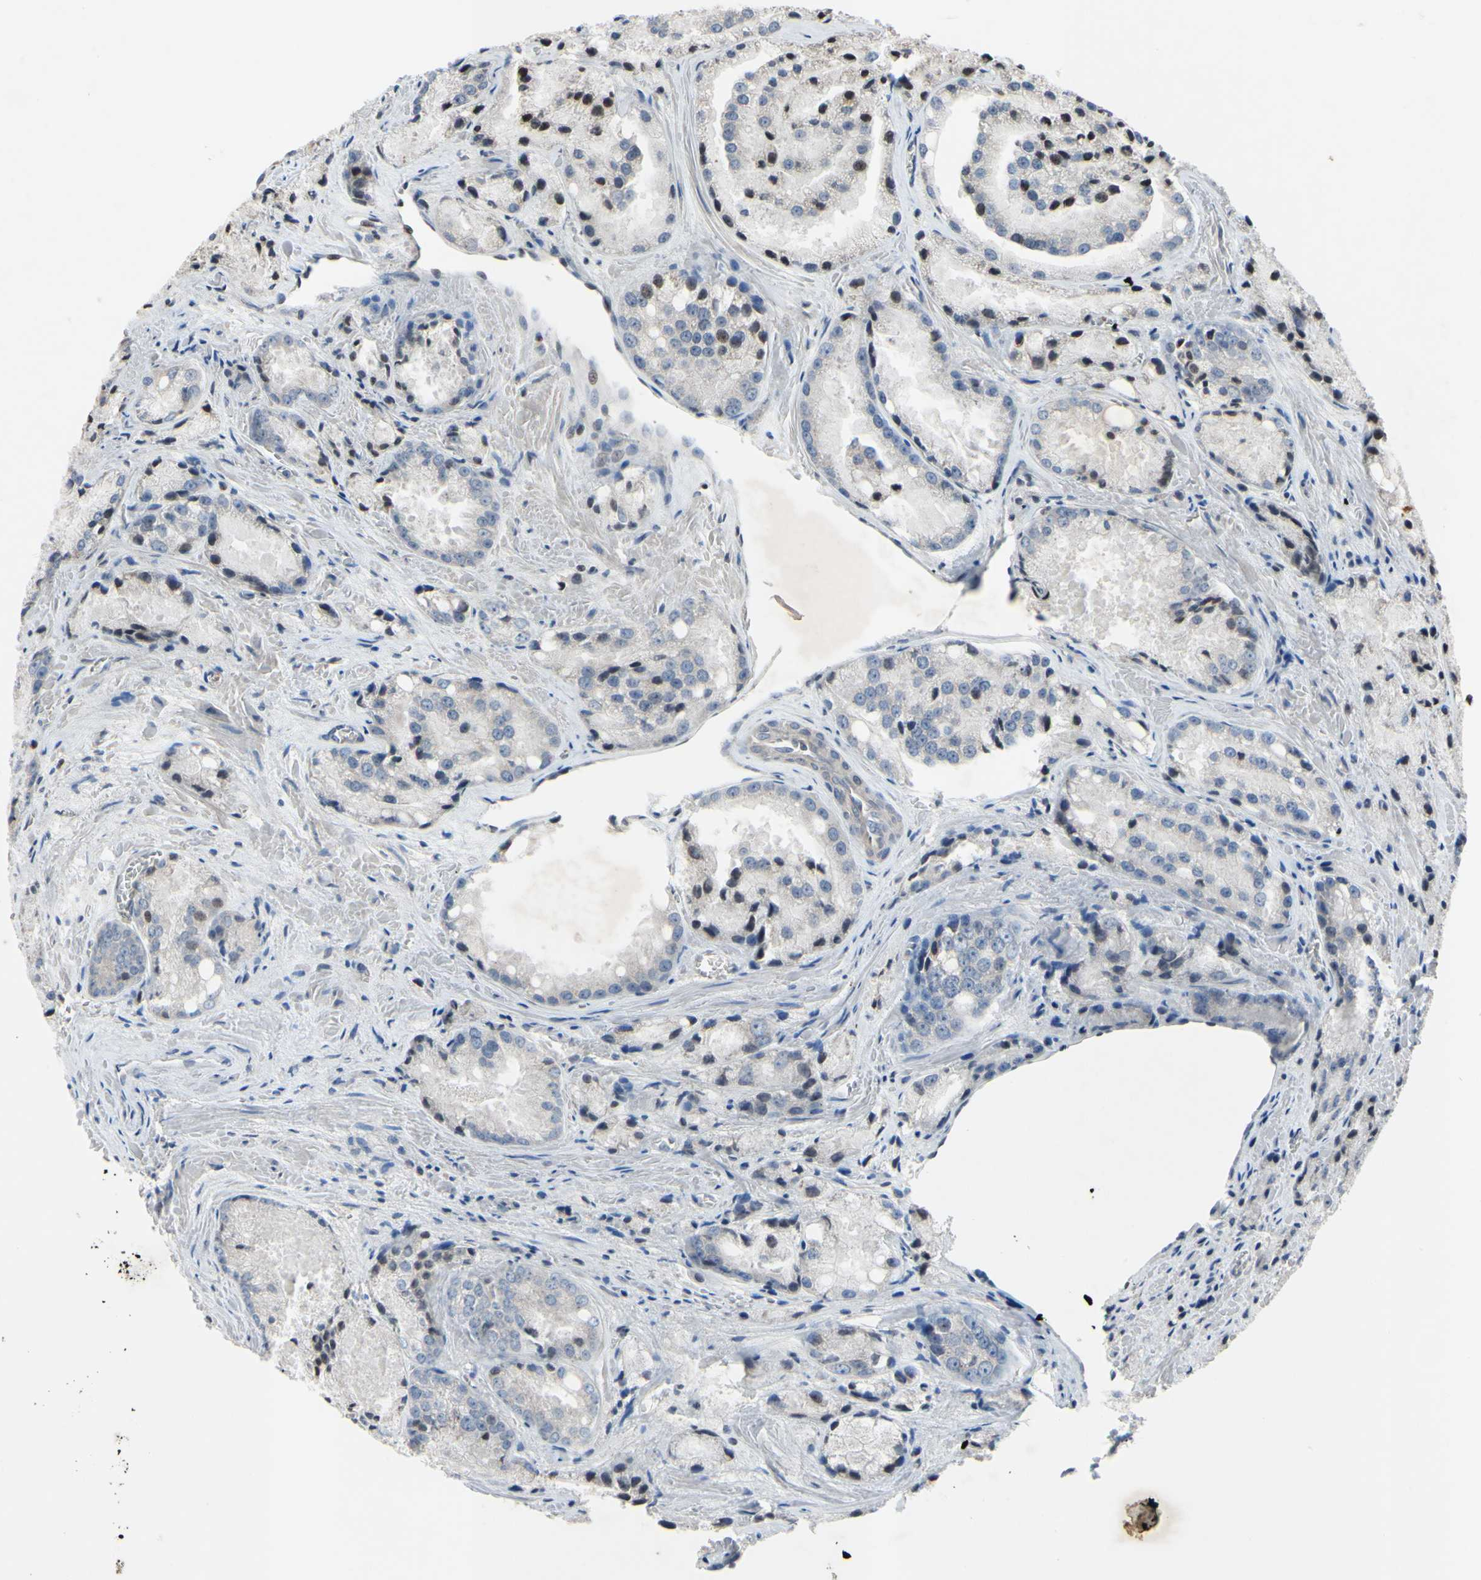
{"staining": {"intensity": "moderate", "quantity": "25%-75%", "location": "nuclear"}, "tissue": "prostate cancer", "cell_type": "Tumor cells", "image_type": "cancer", "snomed": [{"axis": "morphology", "description": "Adenocarcinoma, Low grade"}, {"axis": "topography", "description": "Prostate"}], "caption": "Protein positivity by immunohistochemistry exhibits moderate nuclear expression in approximately 25%-75% of tumor cells in prostate cancer (low-grade adenocarcinoma).", "gene": "ARG1", "patient": {"sex": "male", "age": 64}}